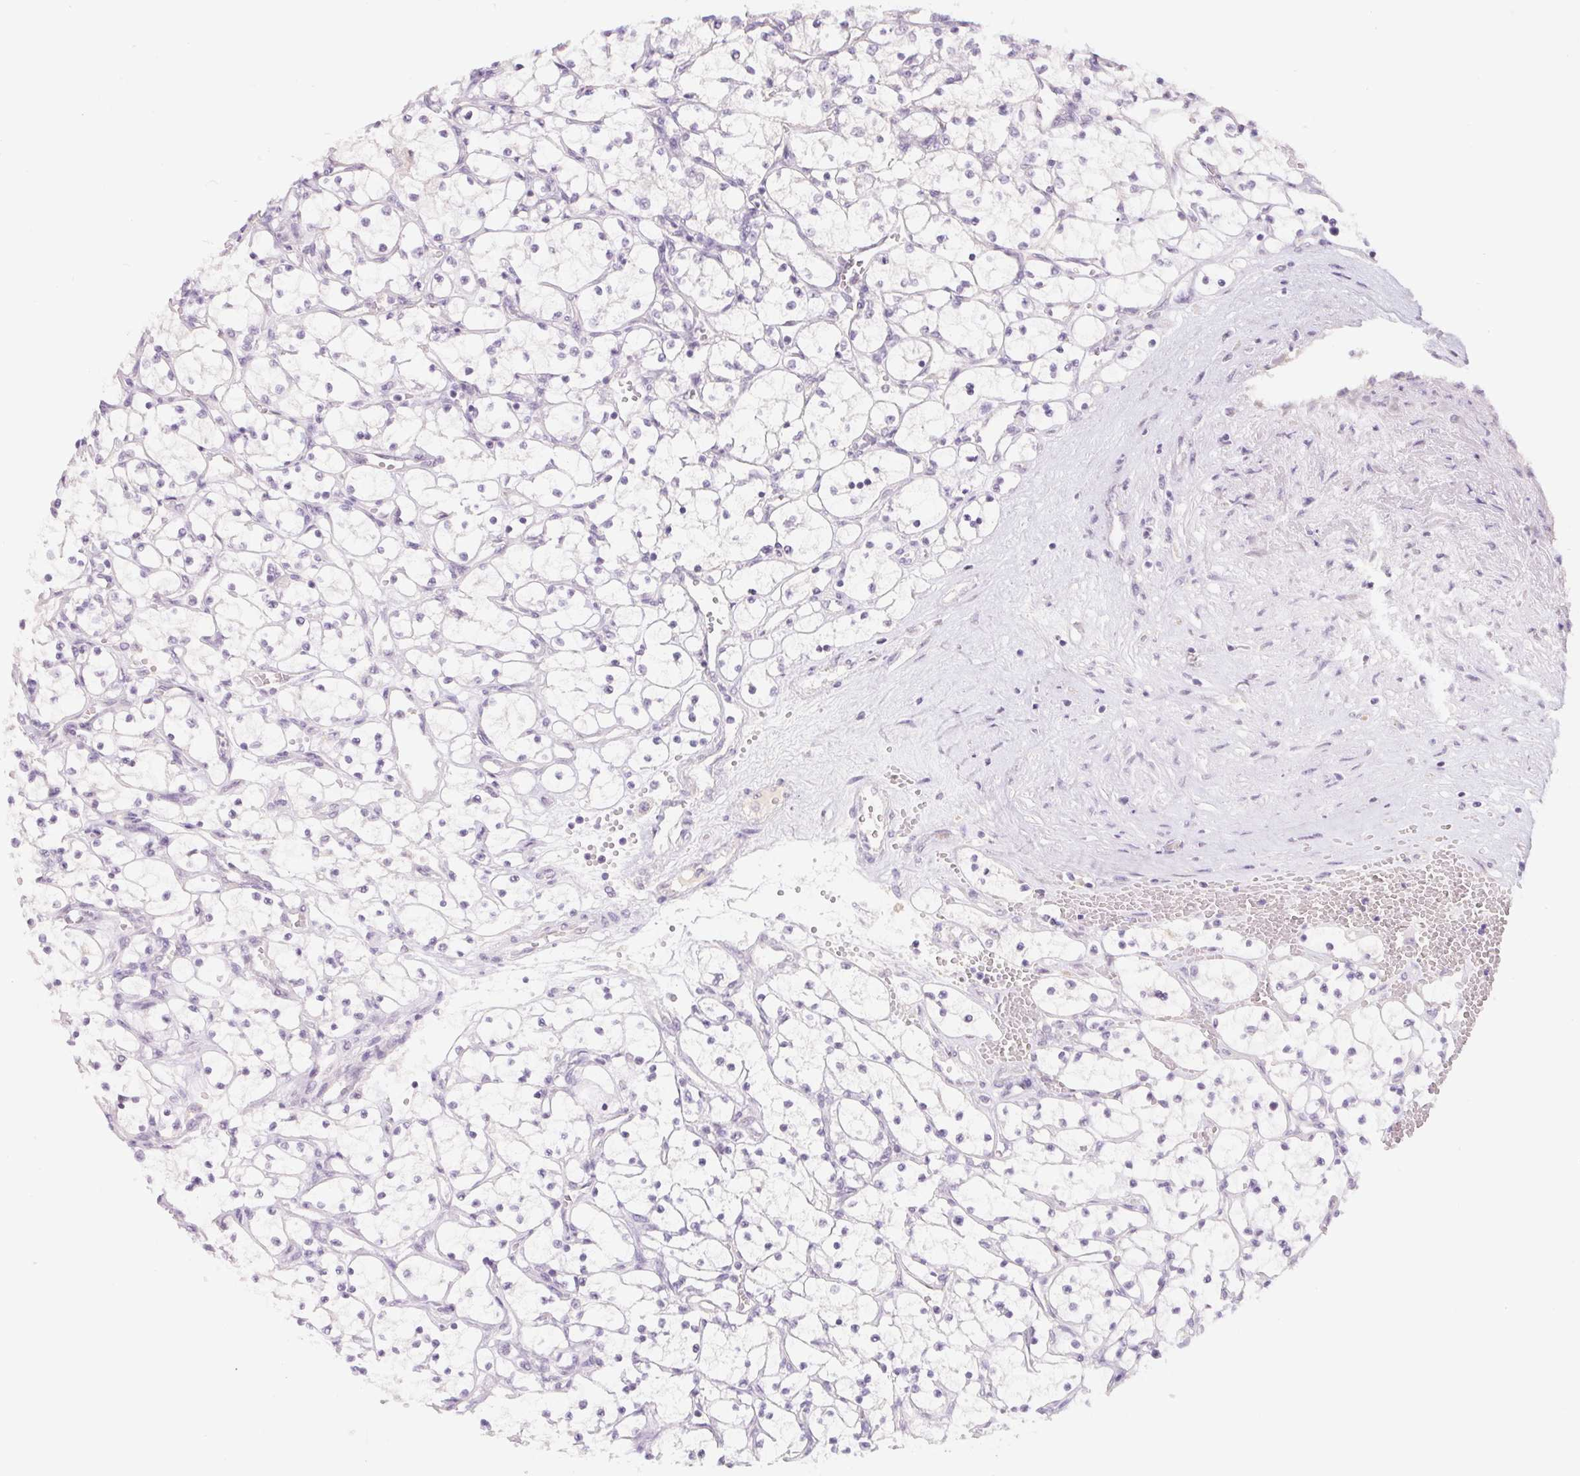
{"staining": {"intensity": "negative", "quantity": "none", "location": "none"}, "tissue": "renal cancer", "cell_type": "Tumor cells", "image_type": "cancer", "snomed": [{"axis": "morphology", "description": "Adenocarcinoma, NOS"}, {"axis": "topography", "description": "Kidney"}], "caption": "Renal adenocarcinoma stained for a protein using immunohistochemistry demonstrates no staining tumor cells.", "gene": "PNMA8B", "patient": {"sex": "female", "age": 69}}